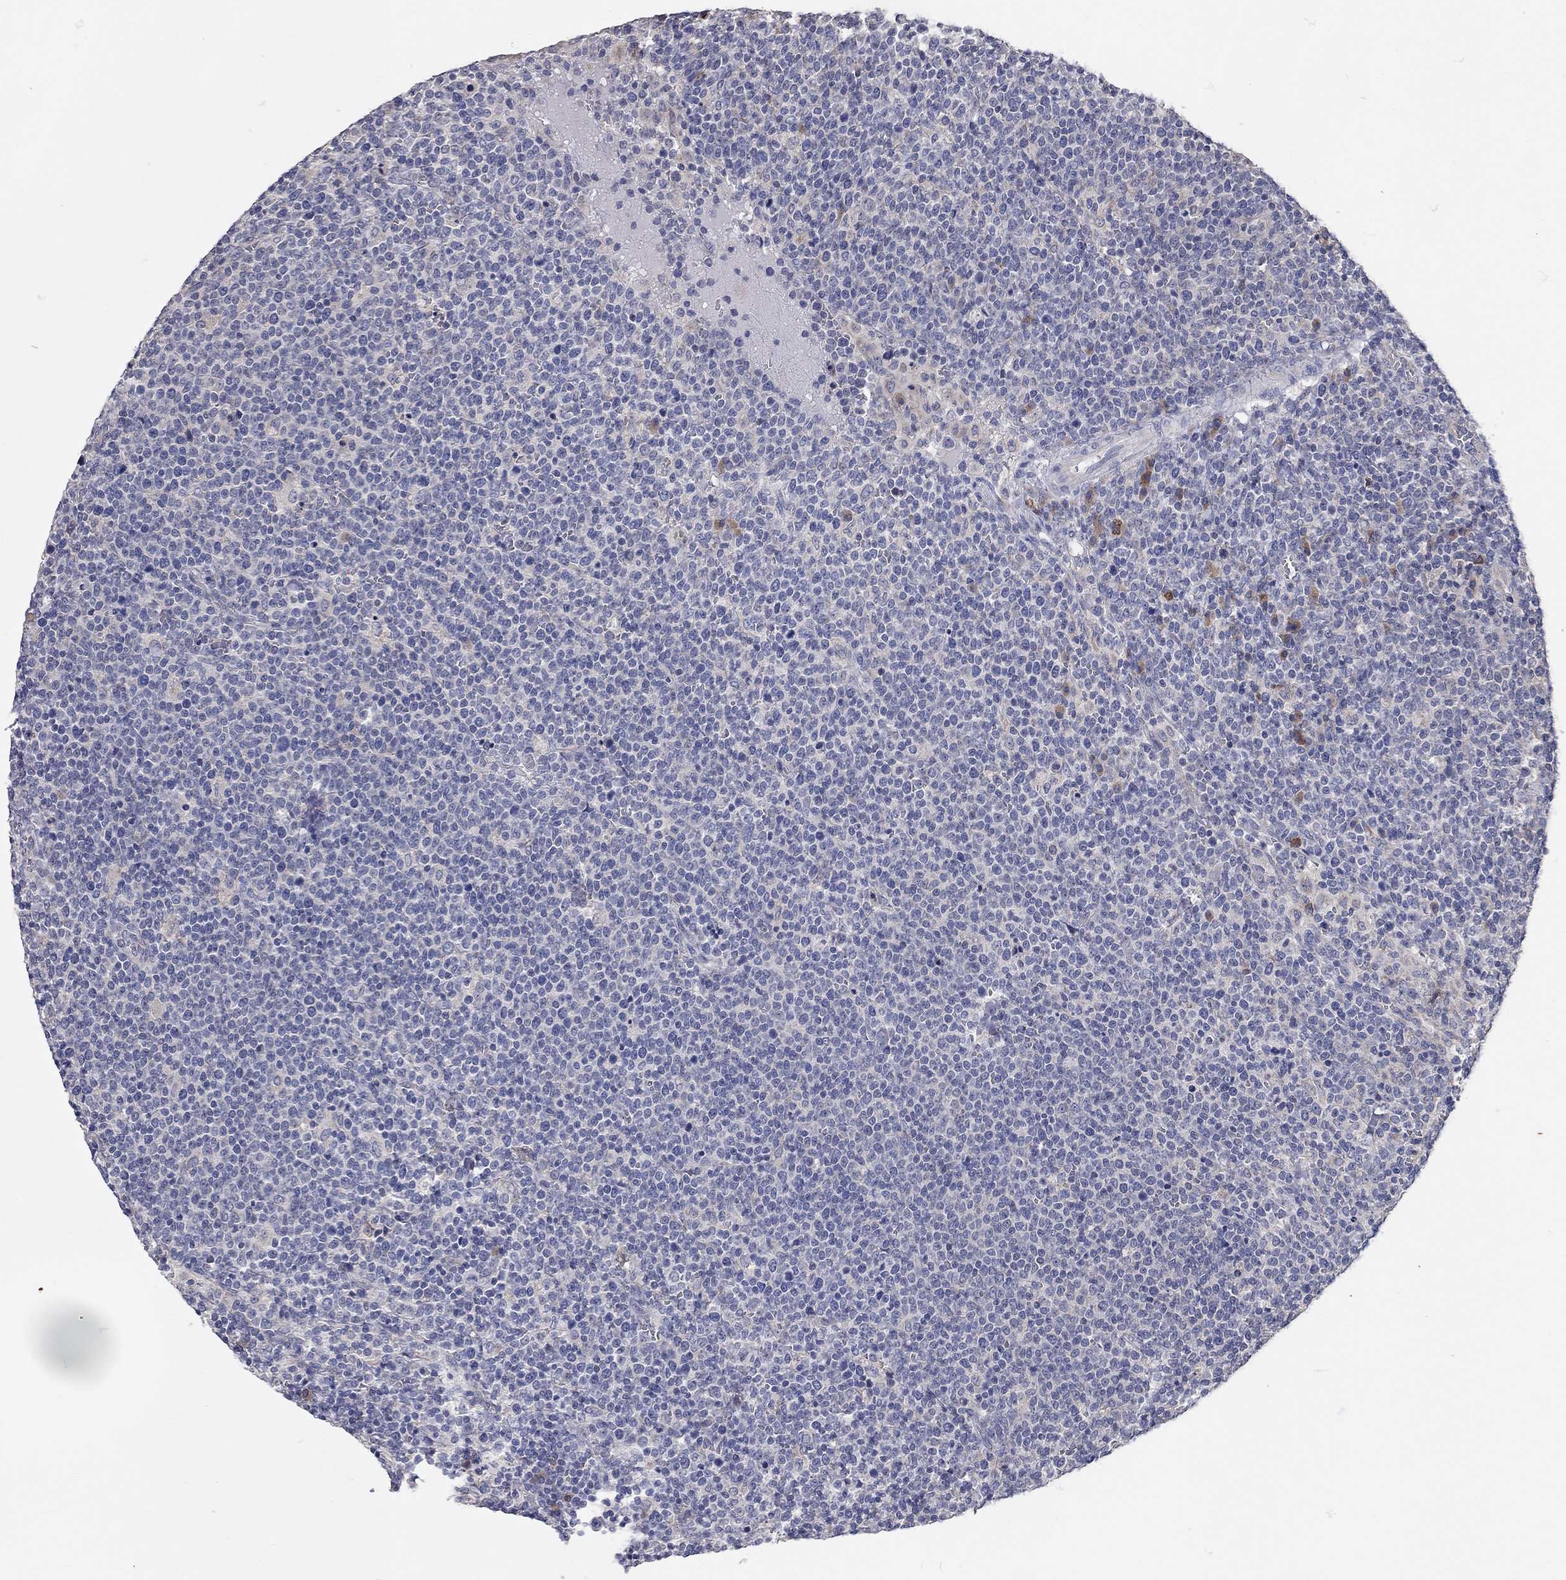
{"staining": {"intensity": "negative", "quantity": "none", "location": "none"}, "tissue": "lymphoma", "cell_type": "Tumor cells", "image_type": "cancer", "snomed": [{"axis": "morphology", "description": "Malignant lymphoma, non-Hodgkin's type, High grade"}, {"axis": "topography", "description": "Lymph node"}], "caption": "Tumor cells are negative for protein expression in human malignant lymphoma, non-Hodgkin's type (high-grade). The staining is performed using DAB (3,3'-diaminobenzidine) brown chromogen with nuclei counter-stained in using hematoxylin.", "gene": "XAGE2", "patient": {"sex": "male", "age": 61}}